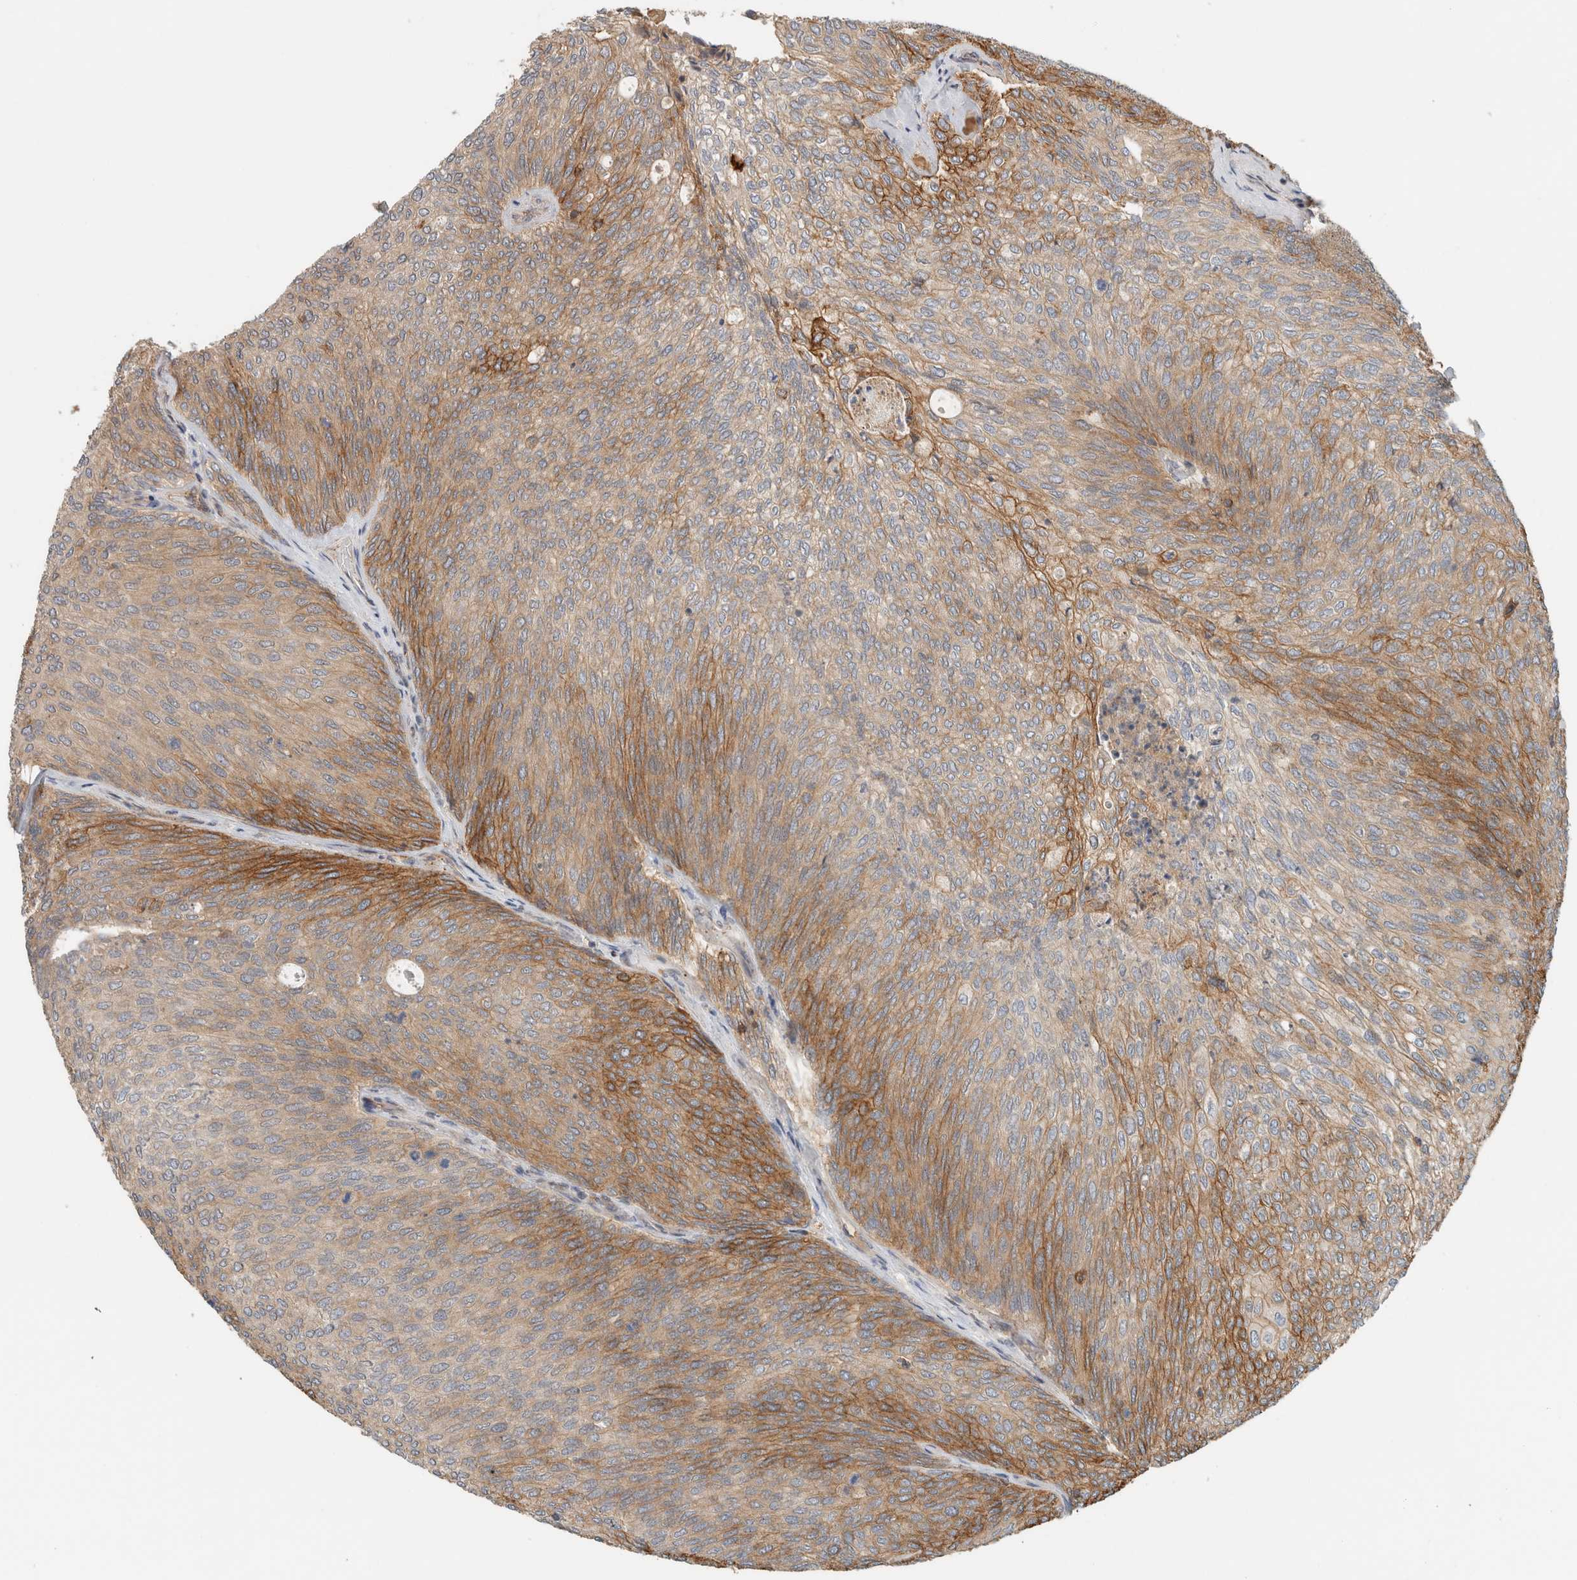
{"staining": {"intensity": "moderate", "quantity": "<25%", "location": "cytoplasmic/membranous"}, "tissue": "urothelial cancer", "cell_type": "Tumor cells", "image_type": "cancer", "snomed": [{"axis": "morphology", "description": "Urothelial carcinoma, Low grade"}, {"axis": "topography", "description": "Urinary bladder"}], "caption": "Low-grade urothelial carcinoma was stained to show a protein in brown. There is low levels of moderate cytoplasmic/membranous expression in about <25% of tumor cells. The staining was performed using DAB, with brown indicating positive protein expression. Nuclei are stained blue with hematoxylin.", "gene": "PFDN4", "patient": {"sex": "female", "age": 79}}